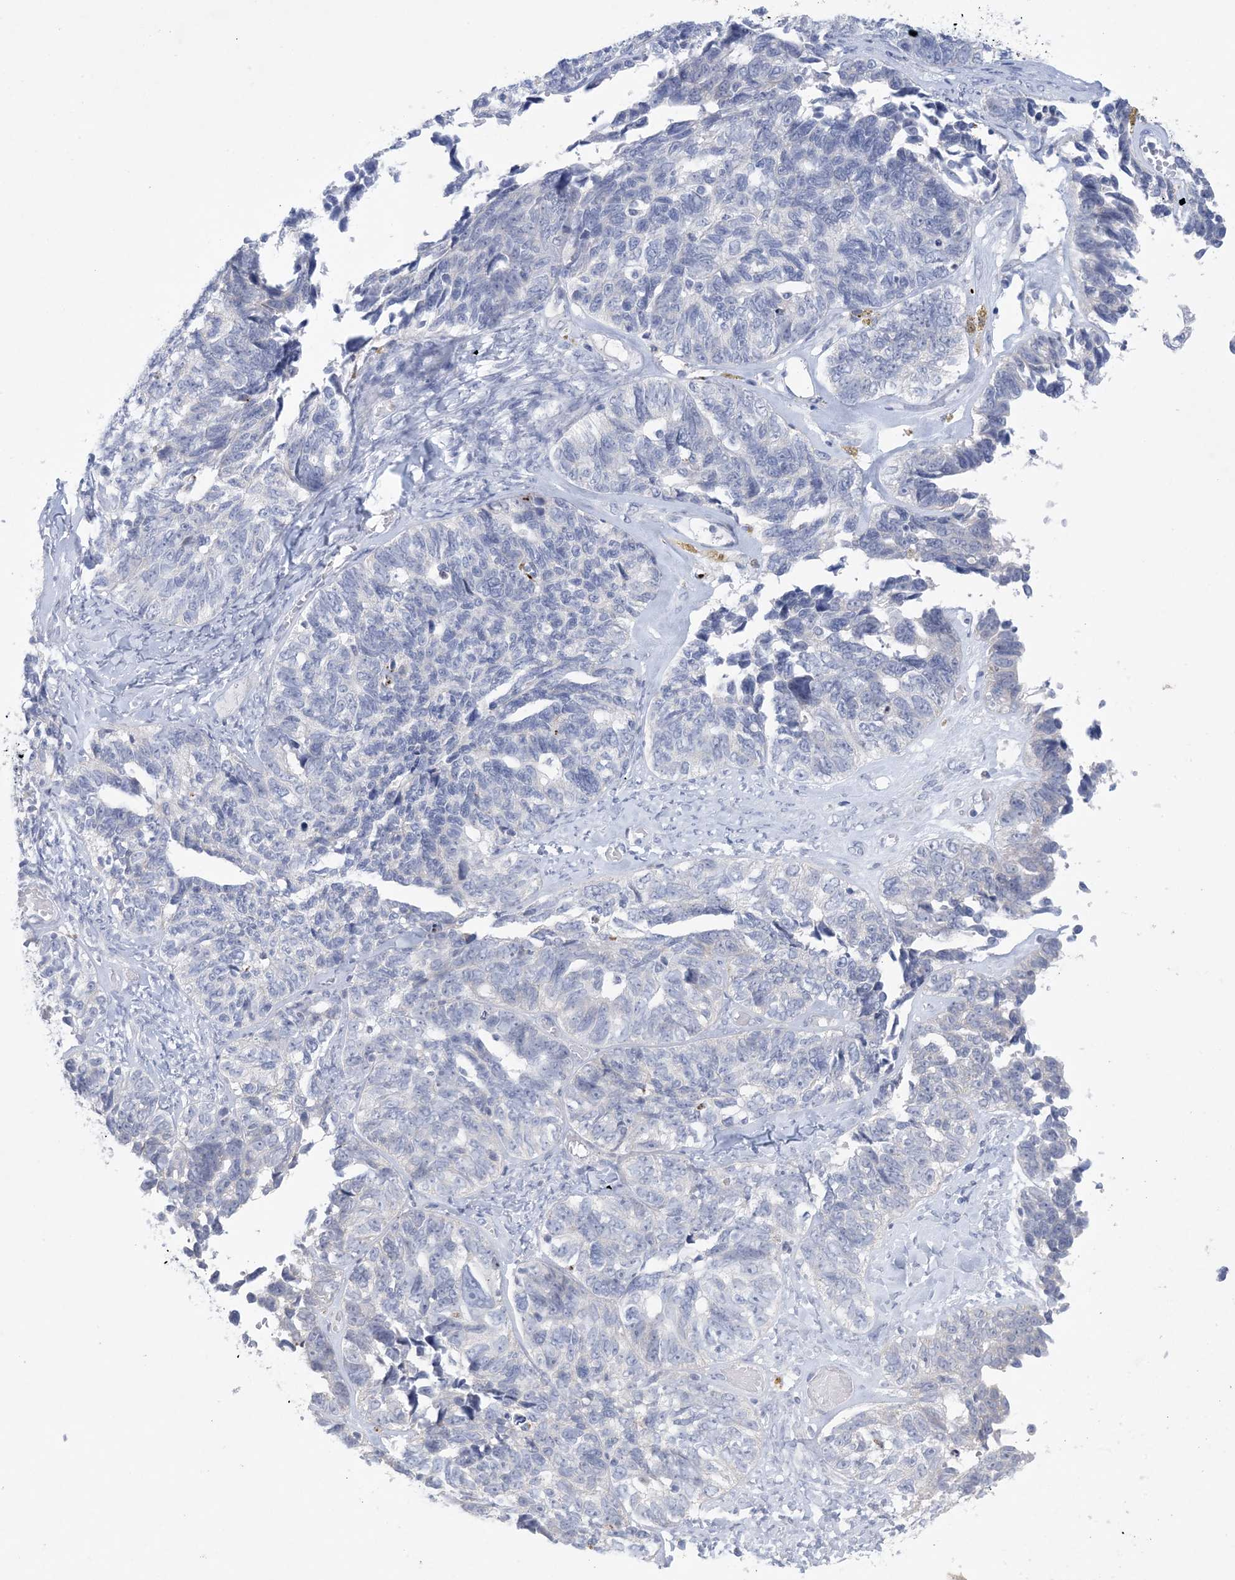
{"staining": {"intensity": "negative", "quantity": "none", "location": "none"}, "tissue": "ovarian cancer", "cell_type": "Tumor cells", "image_type": "cancer", "snomed": [{"axis": "morphology", "description": "Cystadenocarcinoma, serous, NOS"}, {"axis": "topography", "description": "Ovary"}], "caption": "There is no significant expression in tumor cells of ovarian cancer.", "gene": "GABRG1", "patient": {"sex": "female", "age": 79}}